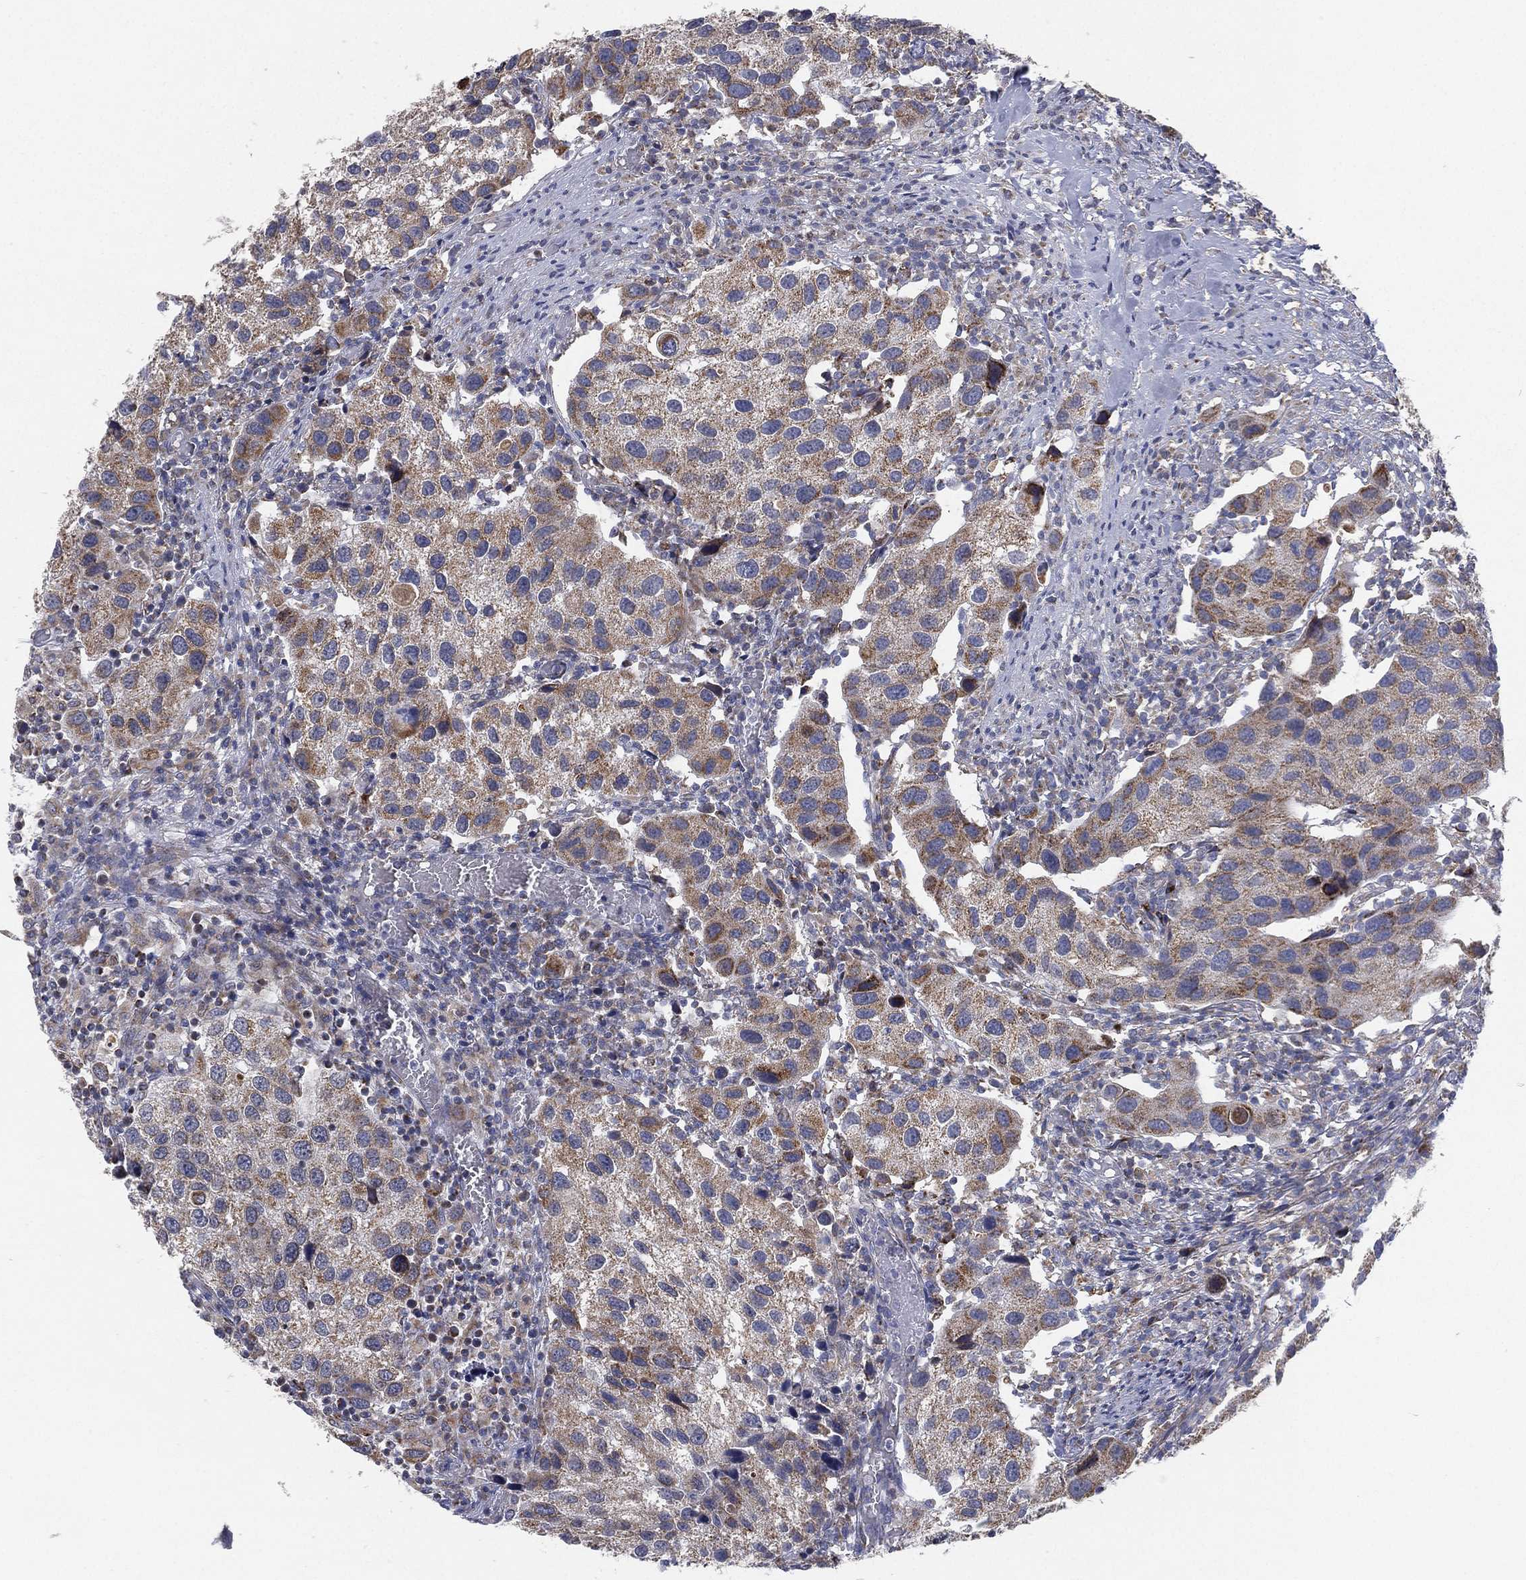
{"staining": {"intensity": "weak", "quantity": ">75%", "location": "cytoplasmic/membranous"}, "tissue": "urothelial cancer", "cell_type": "Tumor cells", "image_type": "cancer", "snomed": [{"axis": "morphology", "description": "Urothelial carcinoma, High grade"}, {"axis": "topography", "description": "Urinary bladder"}], "caption": "Protein staining demonstrates weak cytoplasmic/membranous positivity in about >75% of tumor cells in urothelial cancer.", "gene": "PSMG4", "patient": {"sex": "male", "age": 79}}